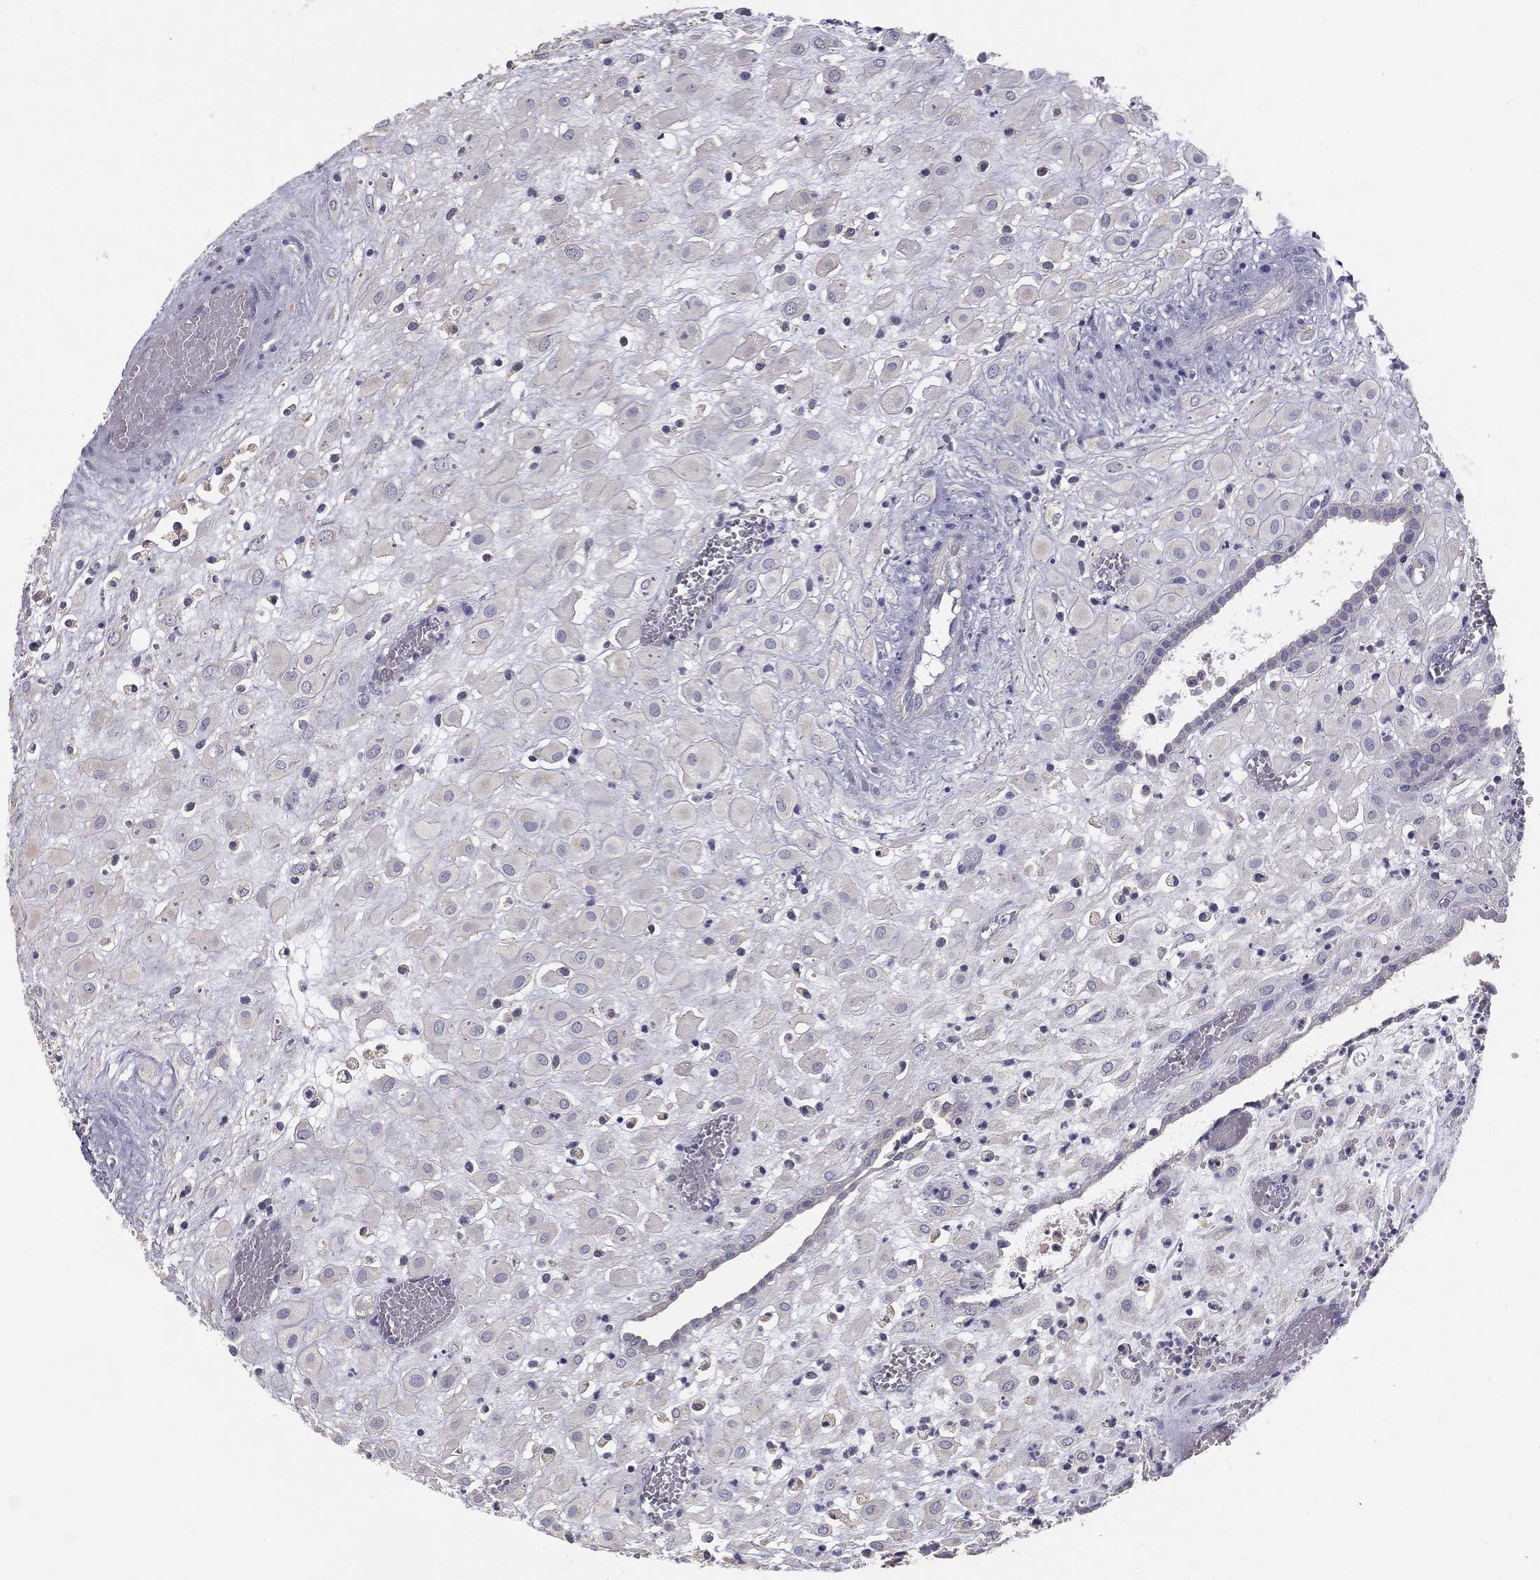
{"staining": {"intensity": "negative", "quantity": "none", "location": "none"}, "tissue": "placenta", "cell_type": "Decidual cells", "image_type": "normal", "snomed": [{"axis": "morphology", "description": "Normal tissue, NOS"}, {"axis": "topography", "description": "Placenta"}], "caption": "Histopathology image shows no protein expression in decidual cells of benign placenta.", "gene": "MUC13", "patient": {"sex": "female", "age": 24}}